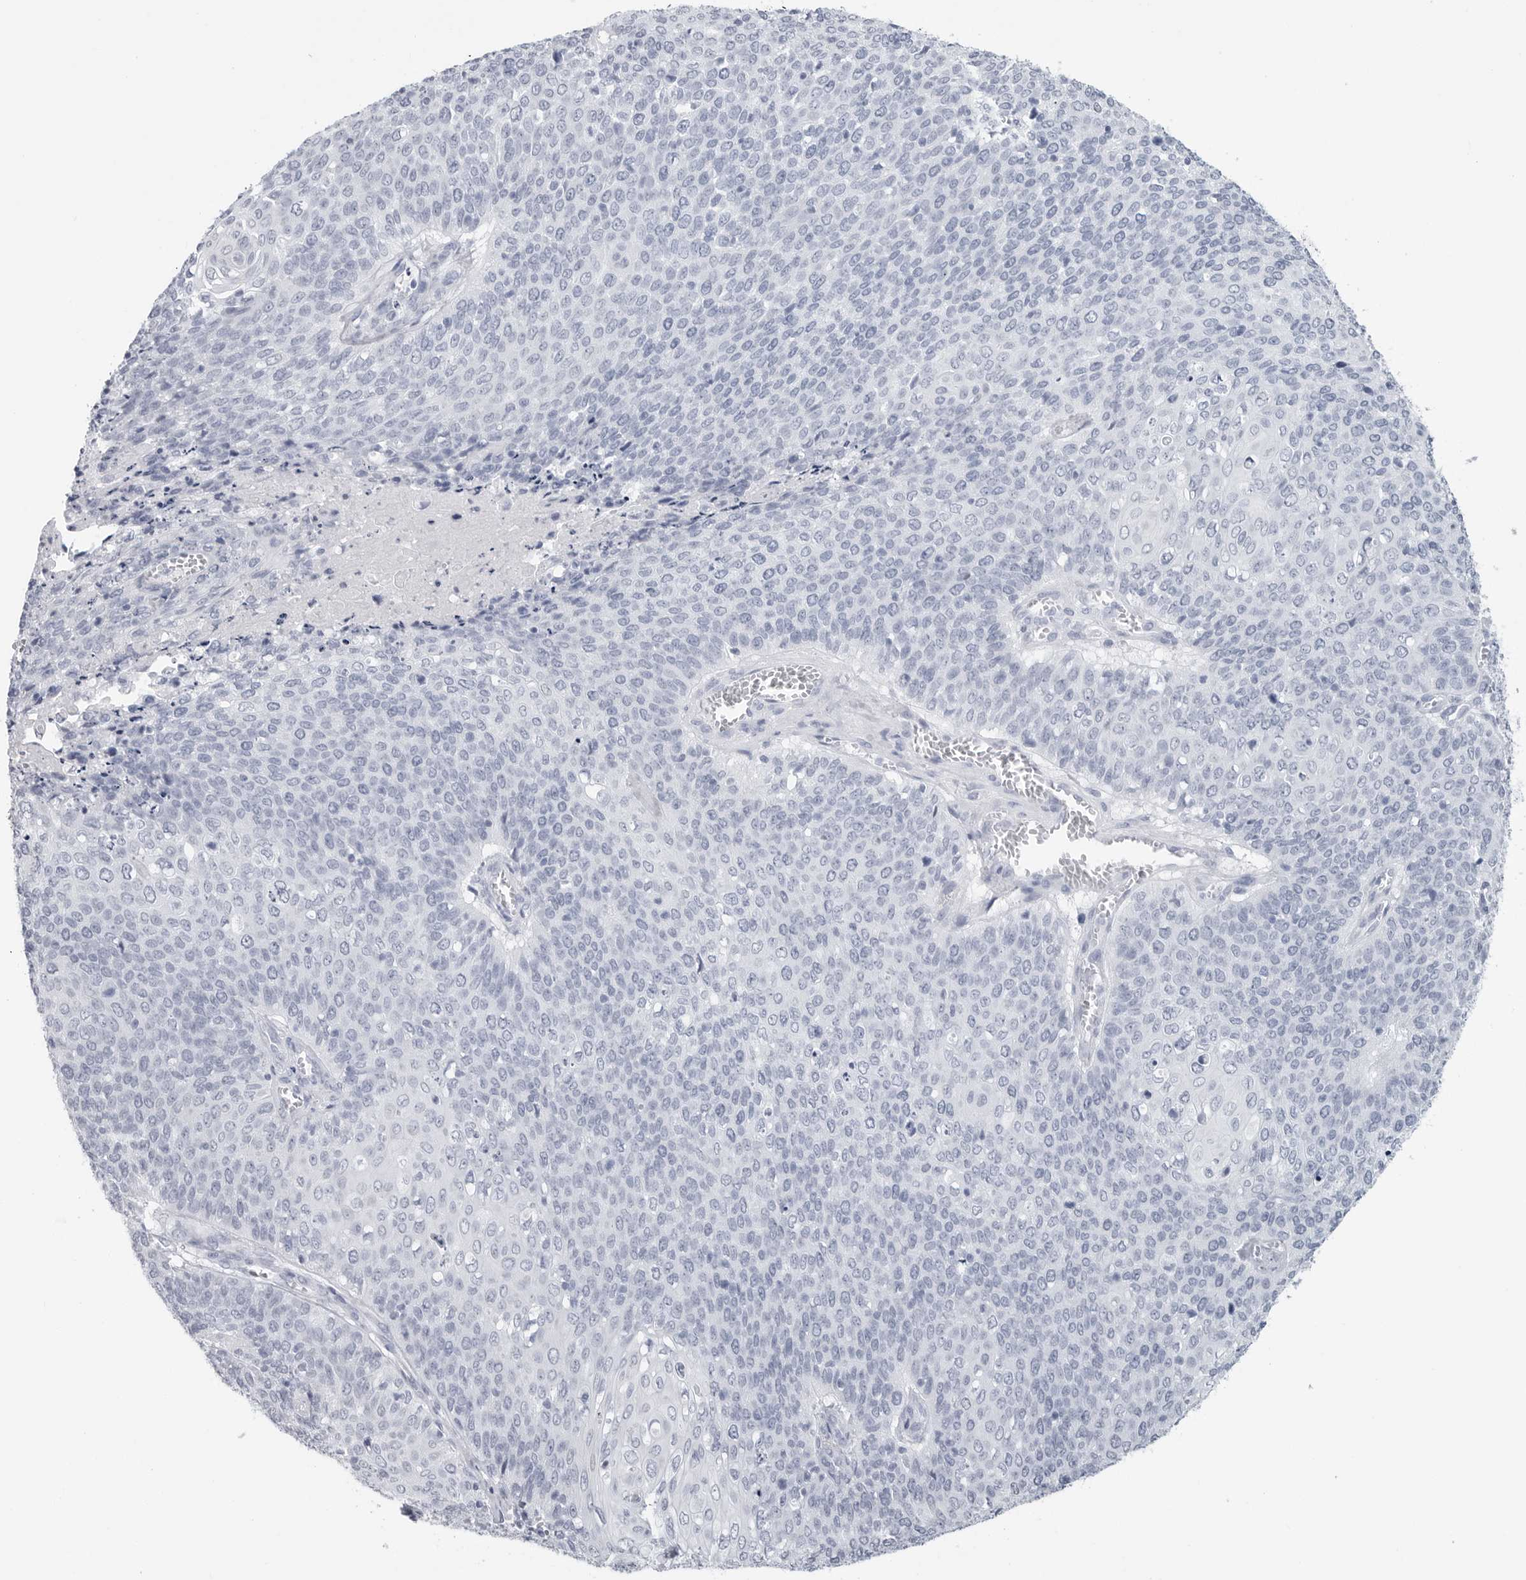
{"staining": {"intensity": "negative", "quantity": "none", "location": "none"}, "tissue": "cervical cancer", "cell_type": "Tumor cells", "image_type": "cancer", "snomed": [{"axis": "morphology", "description": "Squamous cell carcinoma, NOS"}, {"axis": "topography", "description": "Cervix"}], "caption": "An IHC image of cervical cancer (squamous cell carcinoma) is shown. There is no staining in tumor cells of cervical cancer (squamous cell carcinoma).", "gene": "CSH1", "patient": {"sex": "female", "age": 39}}